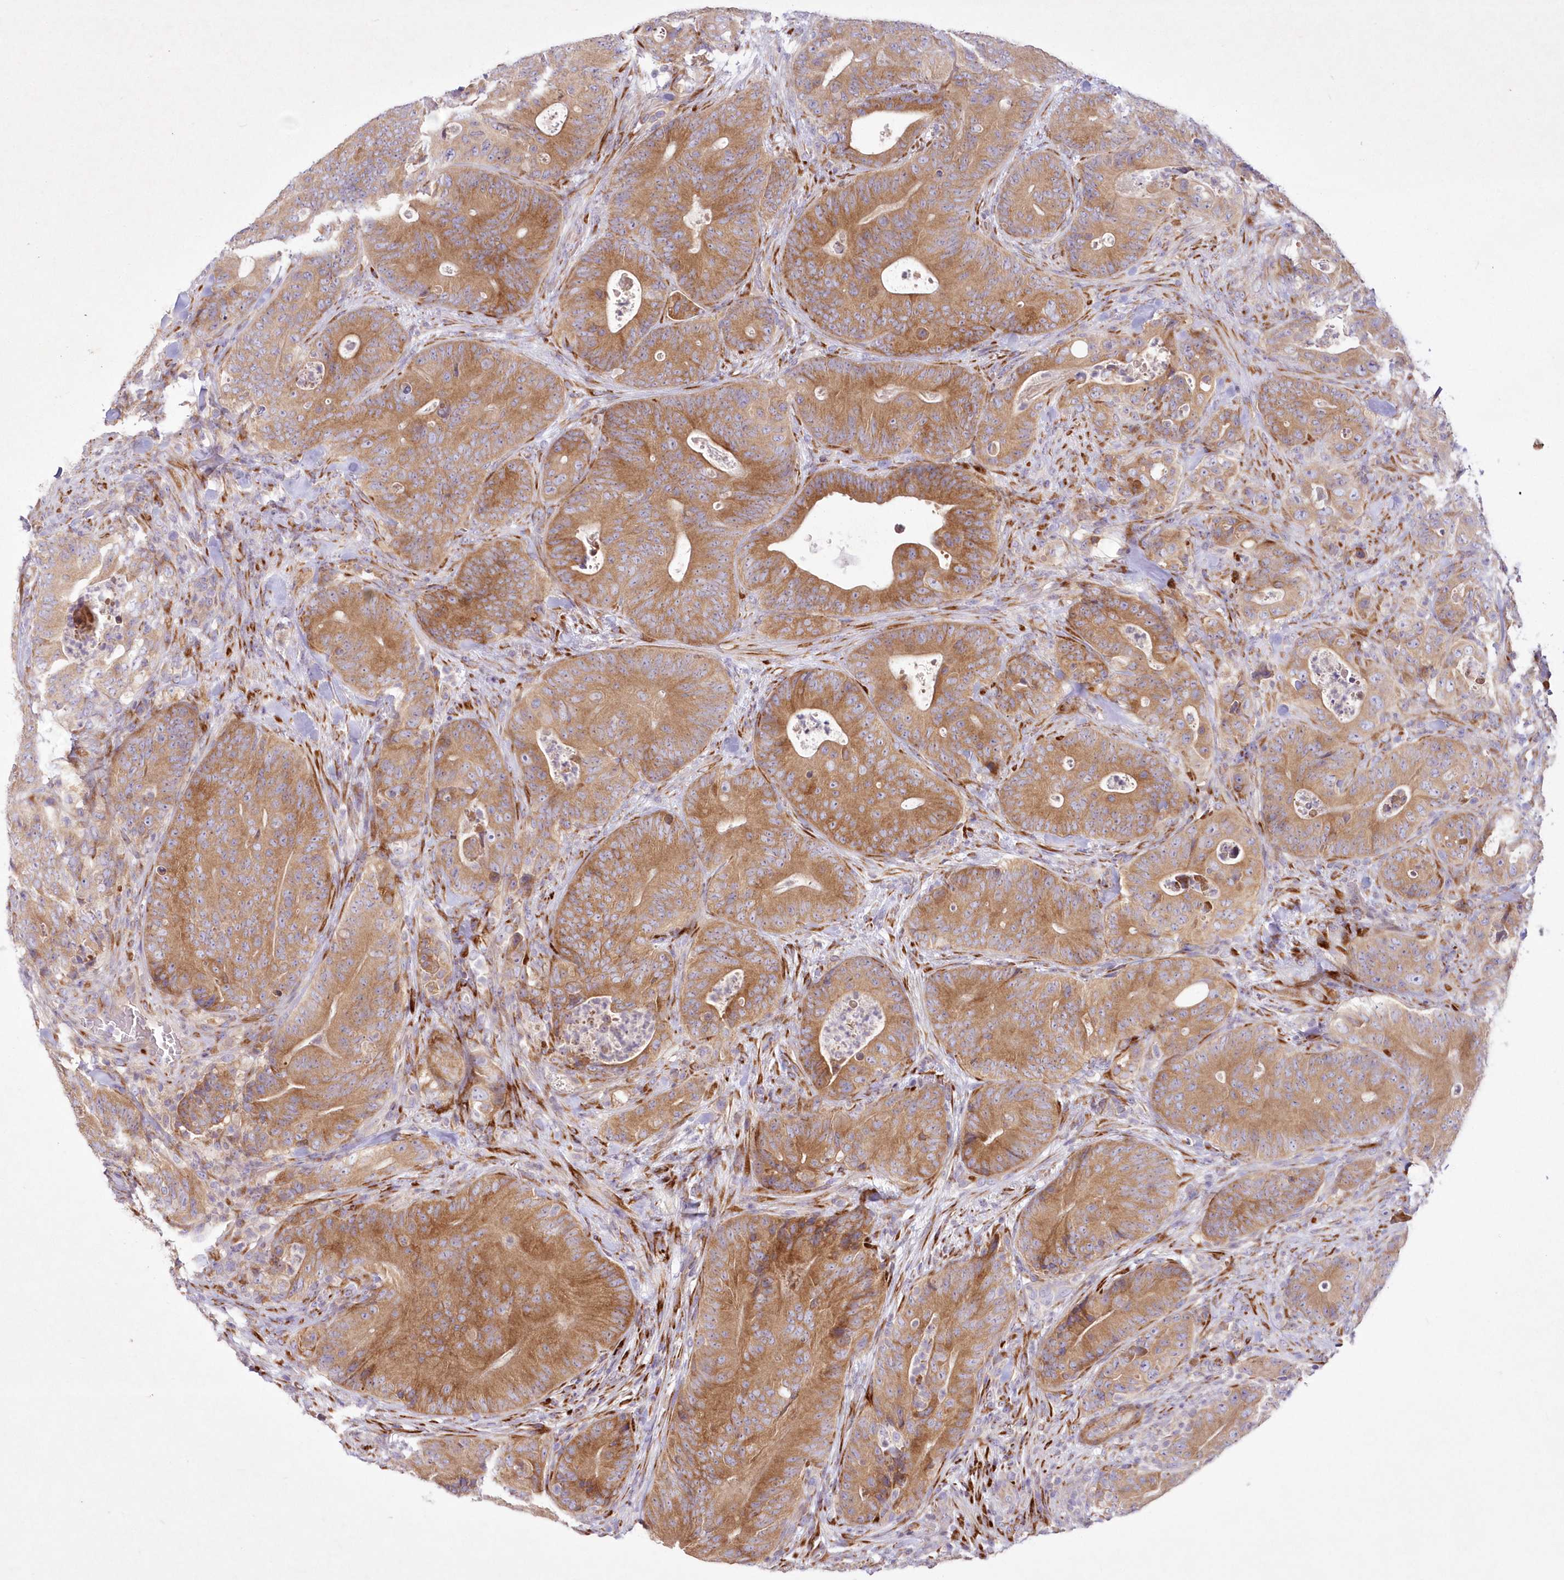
{"staining": {"intensity": "moderate", "quantity": ">75%", "location": "cytoplasmic/membranous"}, "tissue": "colorectal cancer", "cell_type": "Tumor cells", "image_type": "cancer", "snomed": [{"axis": "morphology", "description": "Normal tissue, NOS"}, {"axis": "topography", "description": "Colon"}], "caption": "Immunohistochemistry staining of colorectal cancer, which reveals medium levels of moderate cytoplasmic/membranous positivity in about >75% of tumor cells indicating moderate cytoplasmic/membranous protein positivity. The staining was performed using DAB (brown) for protein detection and nuclei were counterstained in hematoxylin (blue).", "gene": "ARFGEF3", "patient": {"sex": "female", "age": 82}}